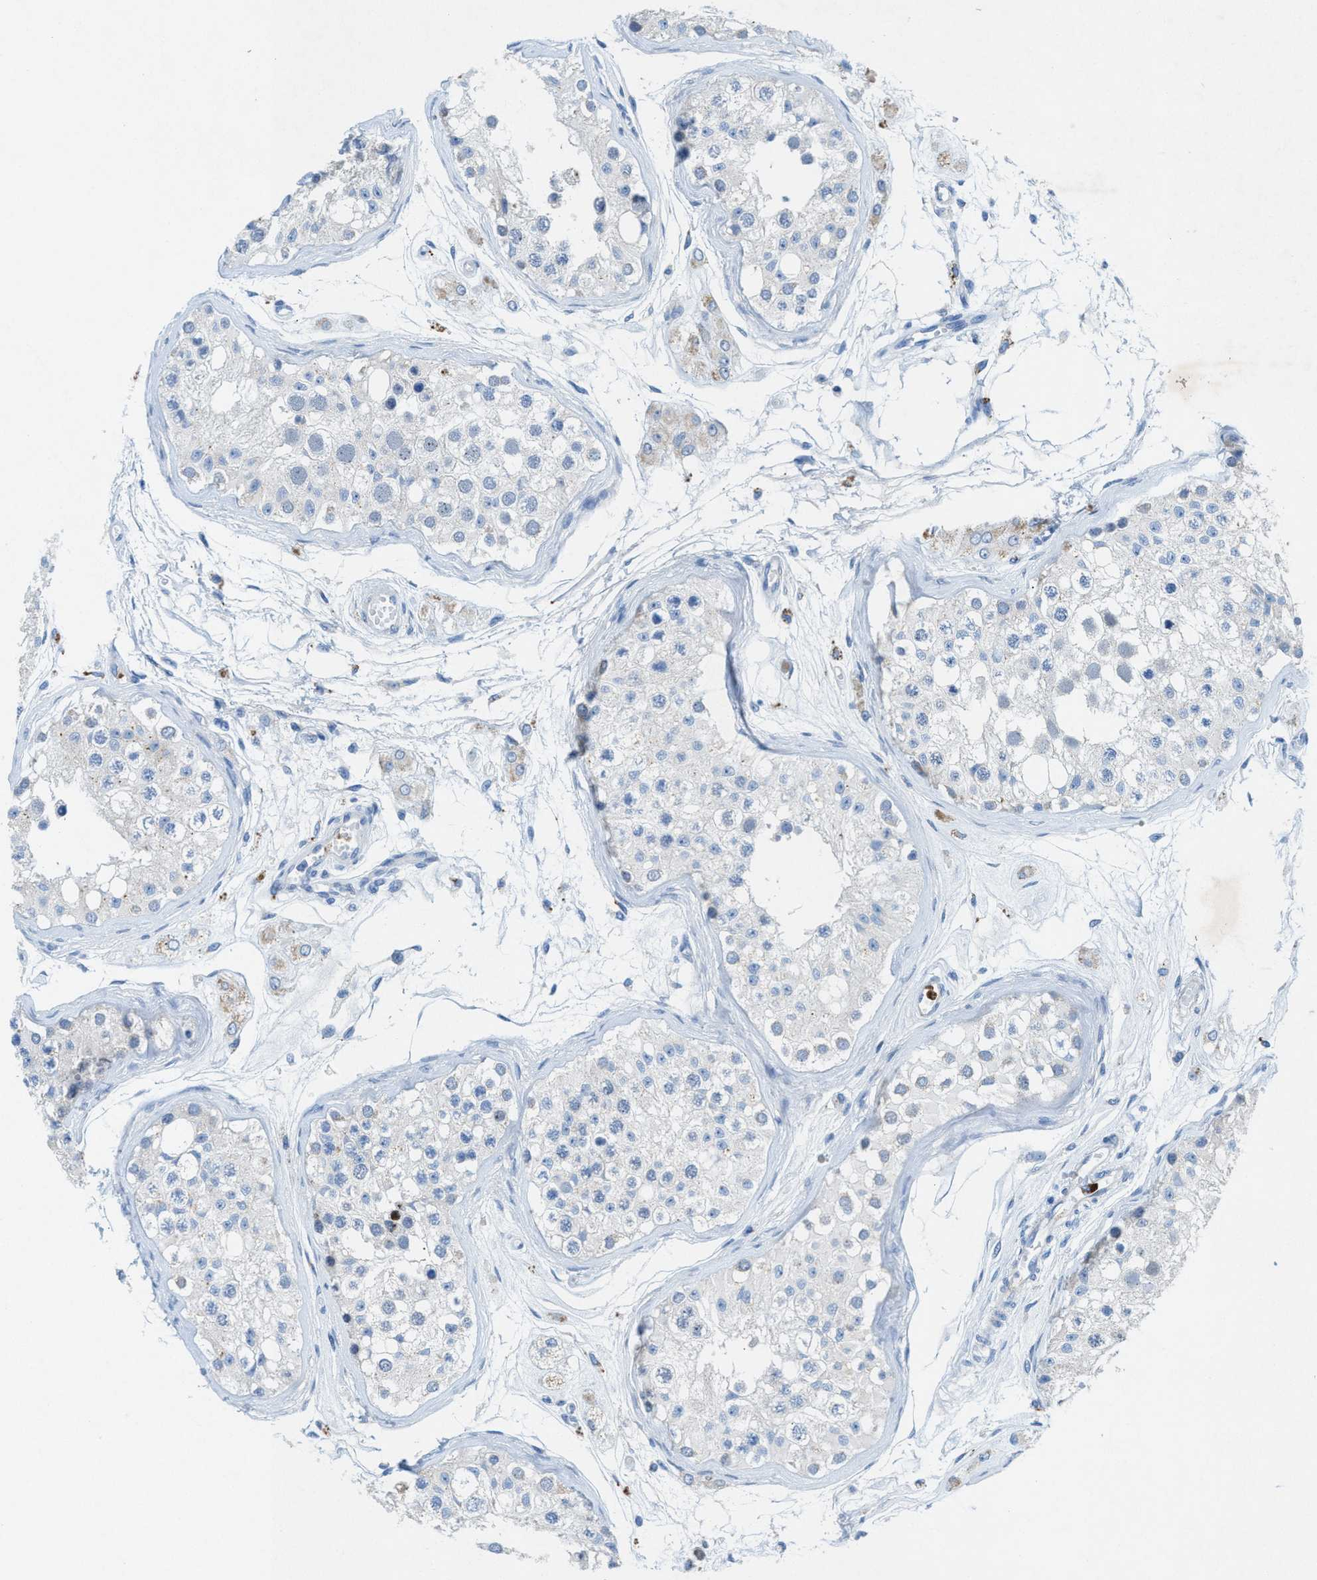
{"staining": {"intensity": "weak", "quantity": "<25%", "location": "cytoplasmic/membranous"}, "tissue": "testis", "cell_type": "Cells in seminiferous ducts", "image_type": "normal", "snomed": [{"axis": "morphology", "description": "Normal tissue, NOS"}, {"axis": "morphology", "description": "Adenocarcinoma, metastatic, NOS"}, {"axis": "topography", "description": "Testis"}], "caption": "A micrograph of testis stained for a protein shows no brown staining in cells in seminiferous ducts. (DAB (3,3'-diaminobenzidine) immunohistochemistry (IHC) with hematoxylin counter stain).", "gene": "CKLF", "patient": {"sex": "male", "age": 26}}